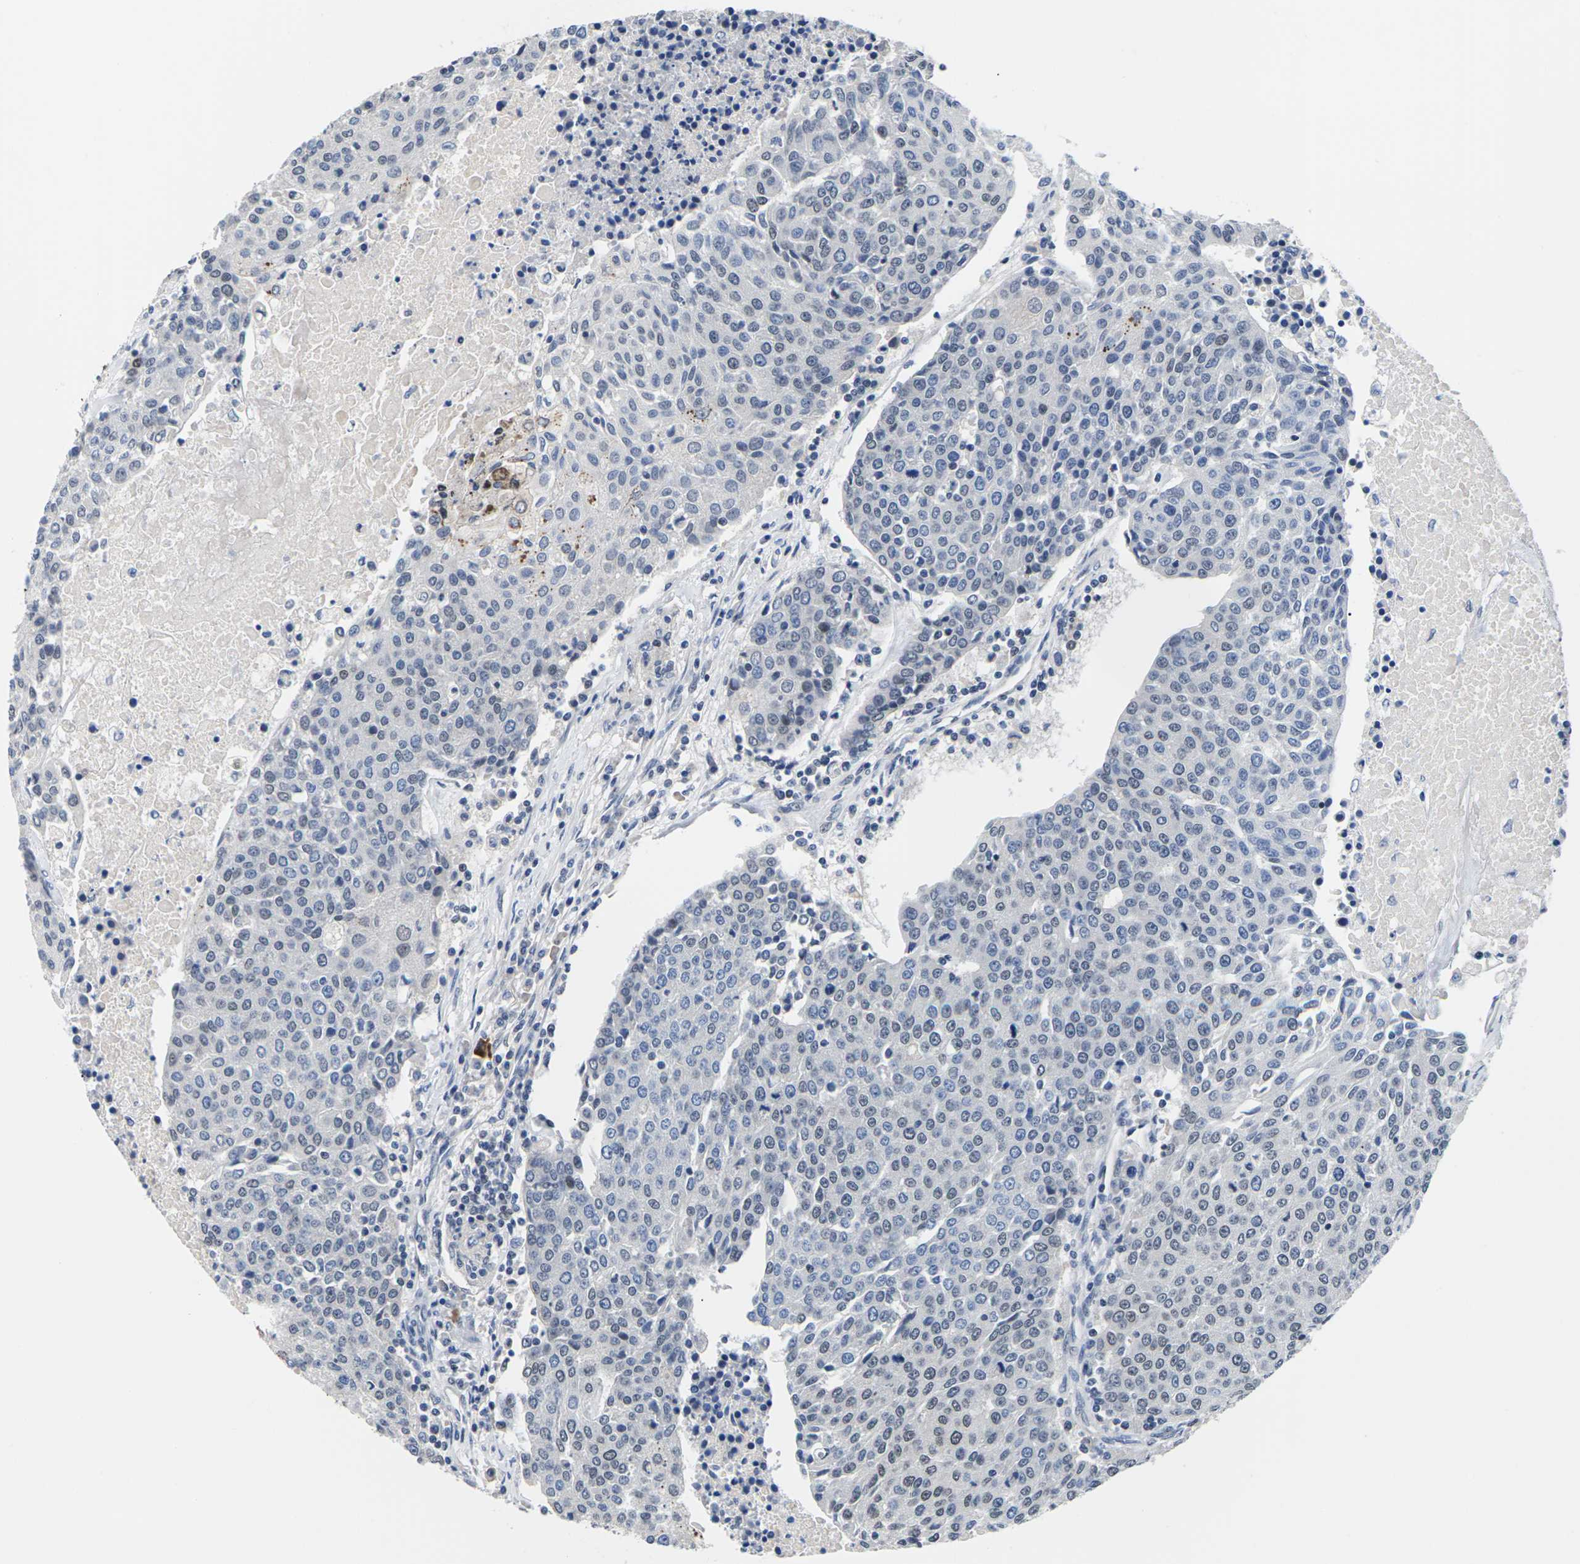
{"staining": {"intensity": "negative", "quantity": "none", "location": "none"}, "tissue": "urothelial cancer", "cell_type": "Tumor cells", "image_type": "cancer", "snomed": [{"axis": "morphology", "description": "Urothelial carcinoma, High grade"}, {"axis": "topography", "description": "Urinary bladder"}], "caption": "The immunohistochemistry image has no significant staining in tumor cells of high-grade urothelial carcinoma tissue. (IHC, brightfield microscopy, high magnification).", "gene": "ST6GAL2", "patient": {"sex": "female", "age": 85}}